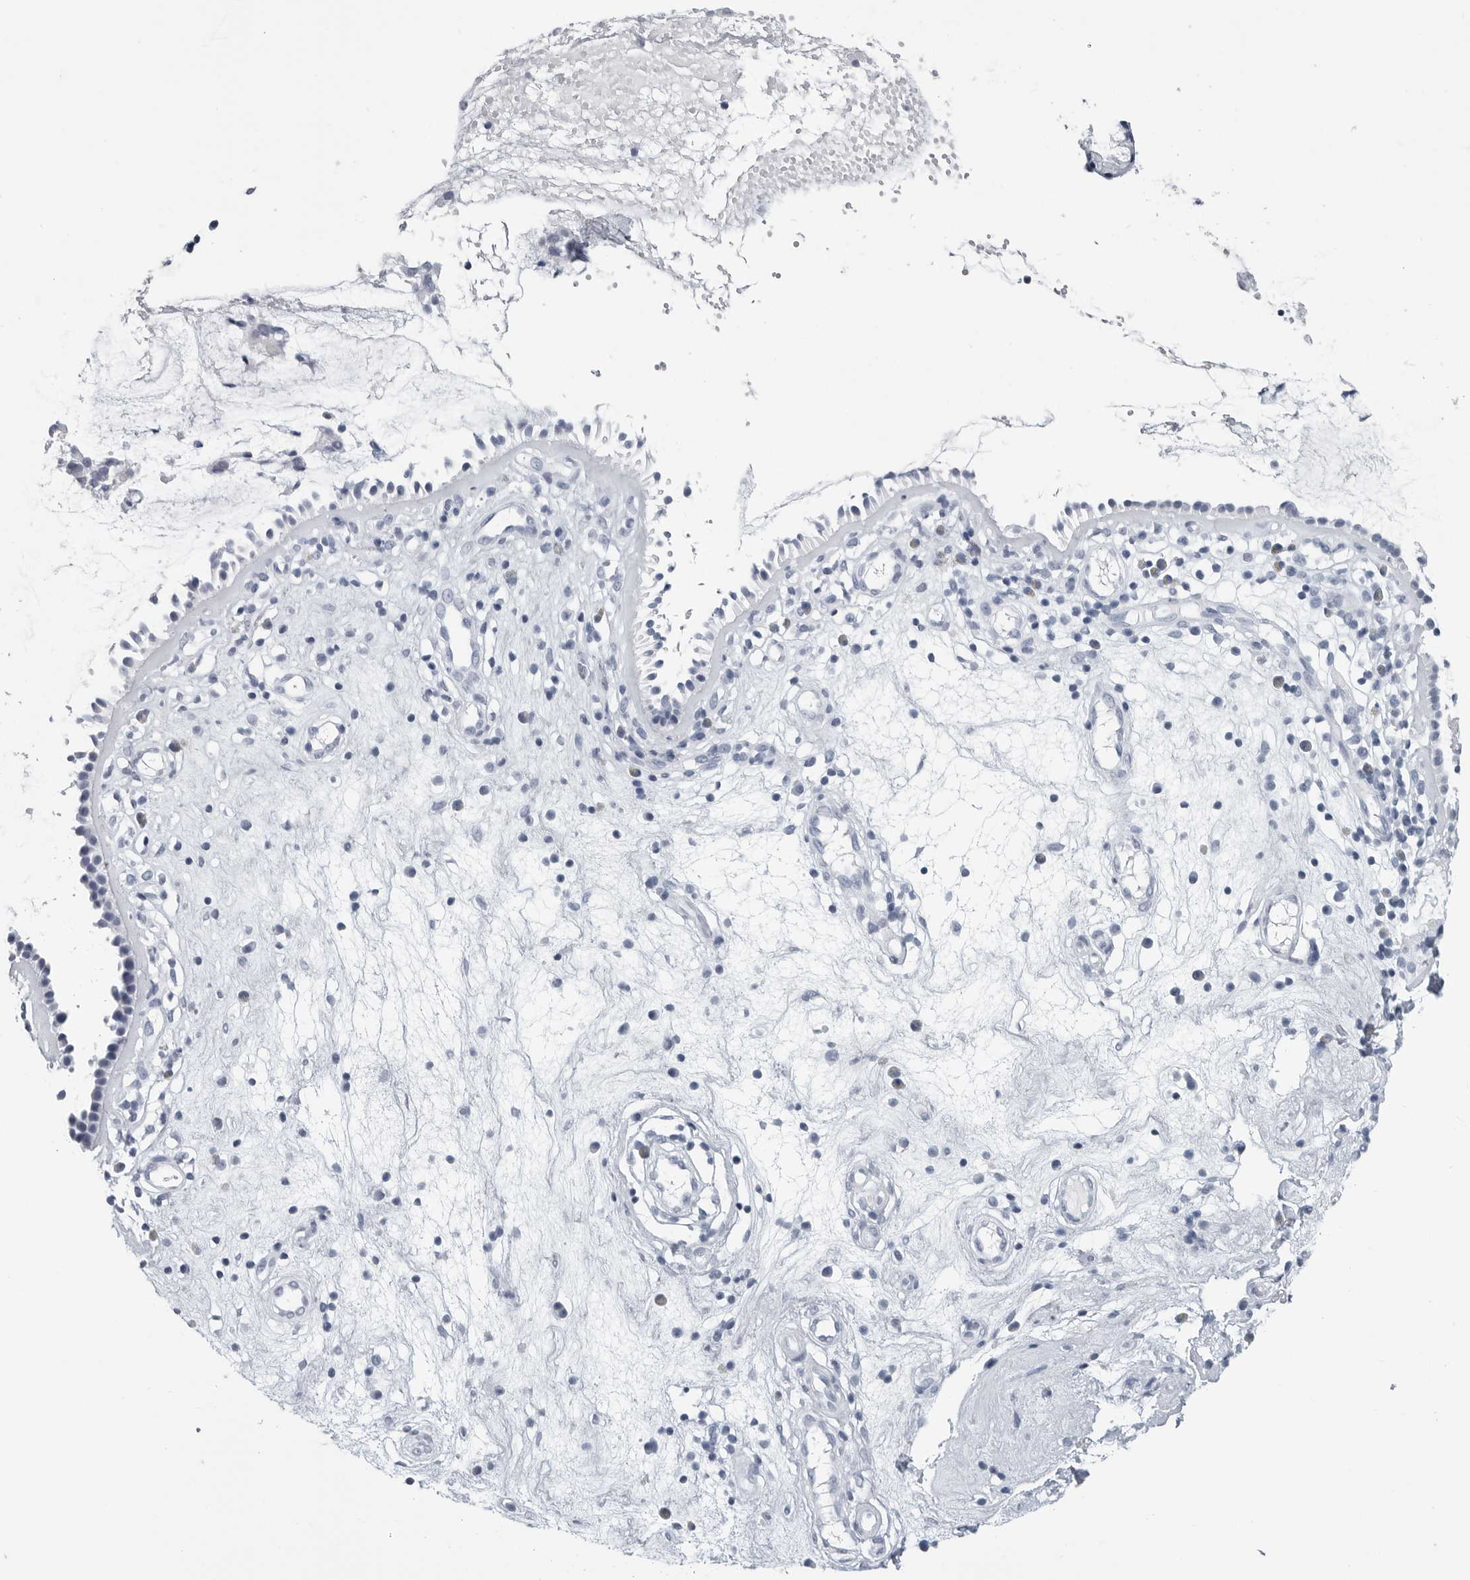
{"staining": {"intensity": "negative", "quantity": "none", "location": "none"}, "tissue": "nasopharynx", "cell_type": "Respiratory epithelial cells", "image_type": "normal", "snomed": [{"axis": "morphology", "description": "Normal tissue, NOS"}, {"axis": "topography", "description": "Nasopharynx"}], "caption": "Immunohistochemistry photomicrograph of unremarkable human nasopharynx stained for a protein (brown), which exhibits no expression in respiratory epithelial cells.", "gene": "CSH1", "patient": {"sex": "female", "age": 39}}